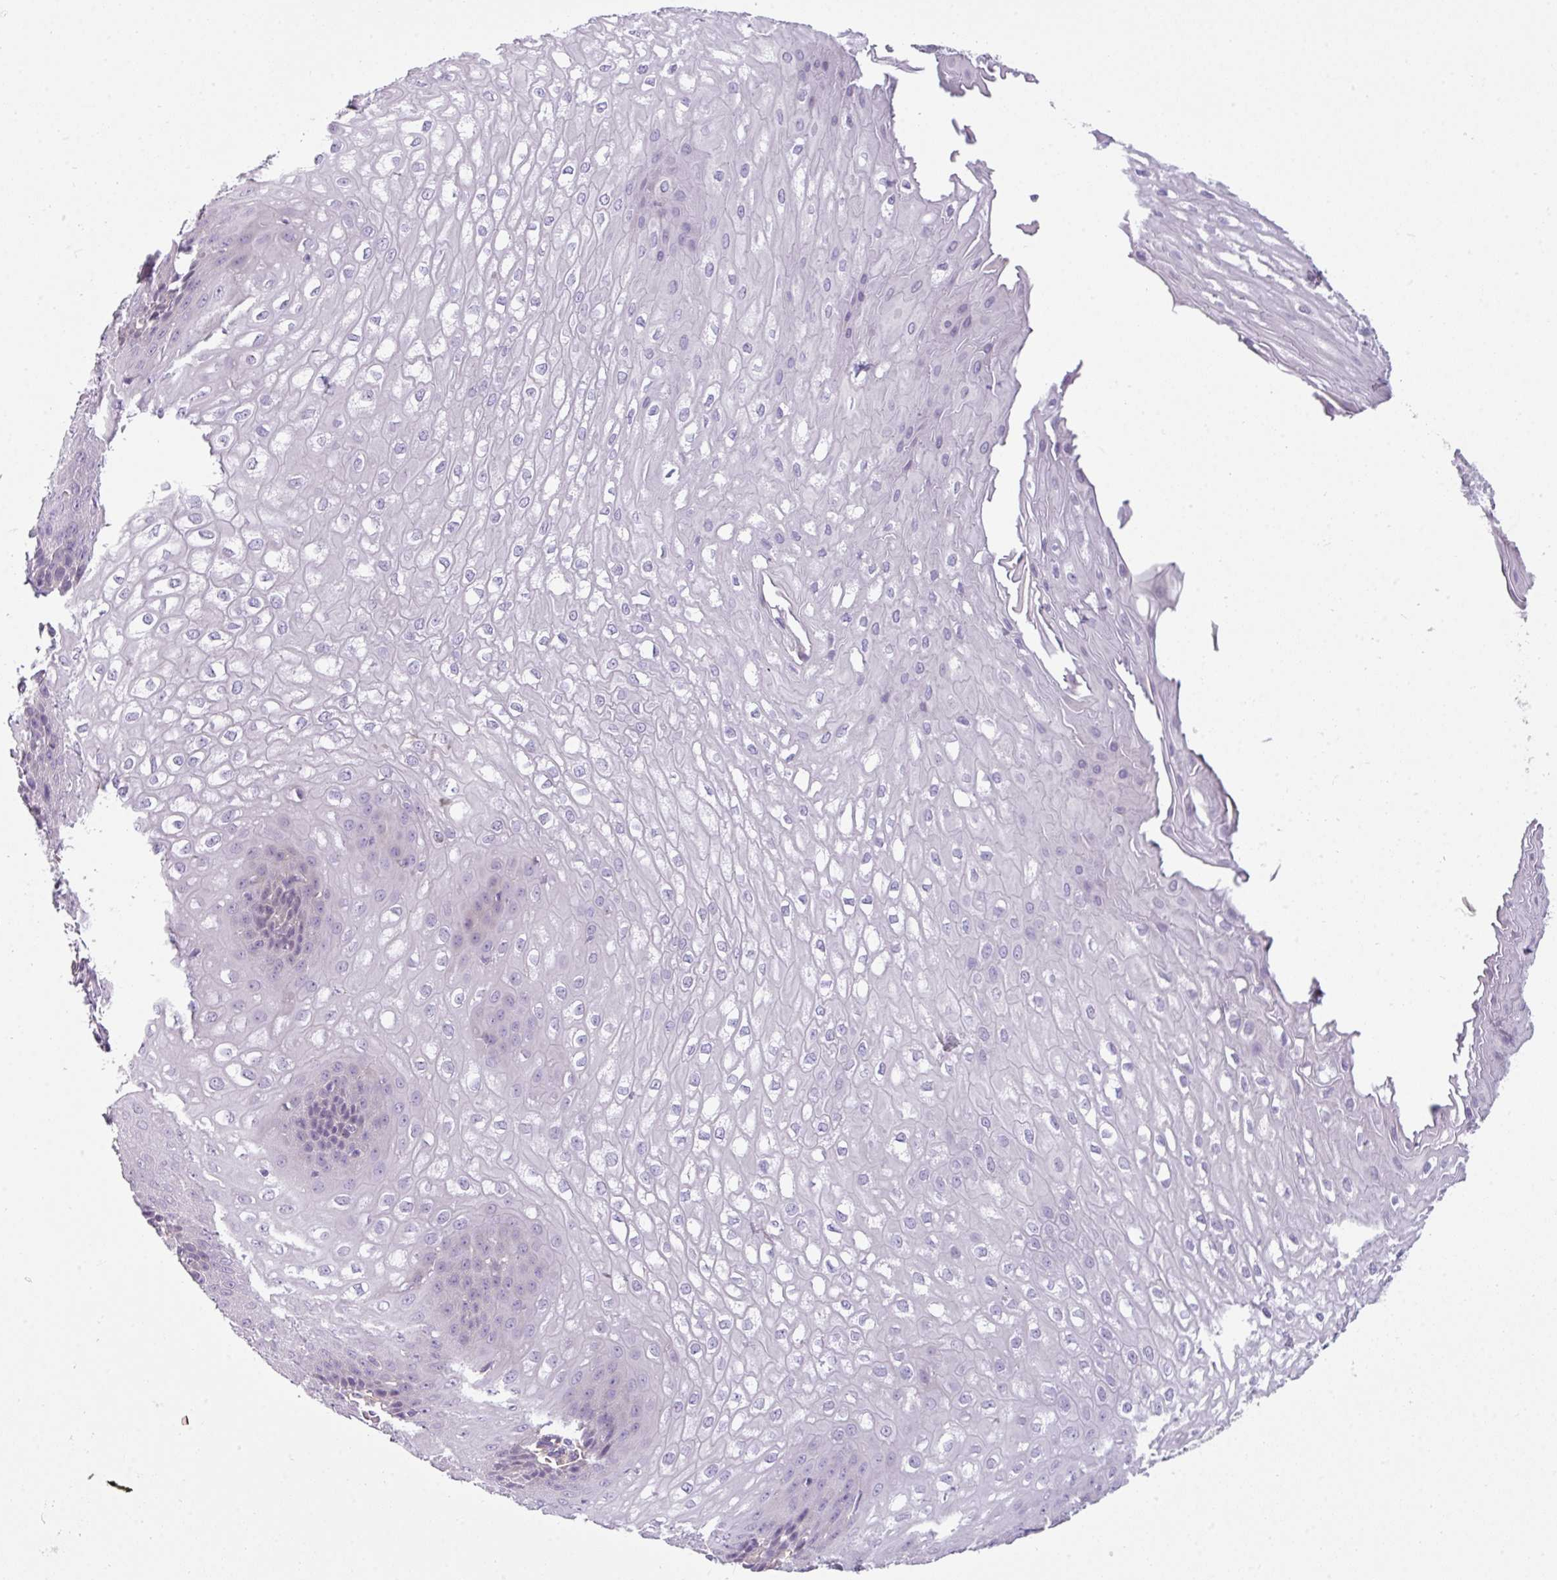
{"staining": {"intensity": "negative", "quantity": "none", "location": "none"}, "tissue": "esophagus", "cell_type": "Squamous epithelial cells", "image_type": "normal", "snomed": [{"axis": "morphology", "description": "Normal tissue, NOS"}, {"axis": "topography", "description": "Esophagus"}], "caption": "High power microscopy histopathology image of an immunohistochemistry image of unremarkable esophagus, revealing no significant expression in squamous epithelial cells. (IHC, brightfield microscopy, high magnification).", "gene": "BUD23", "patient": {"sex": "male", "age": 67}}